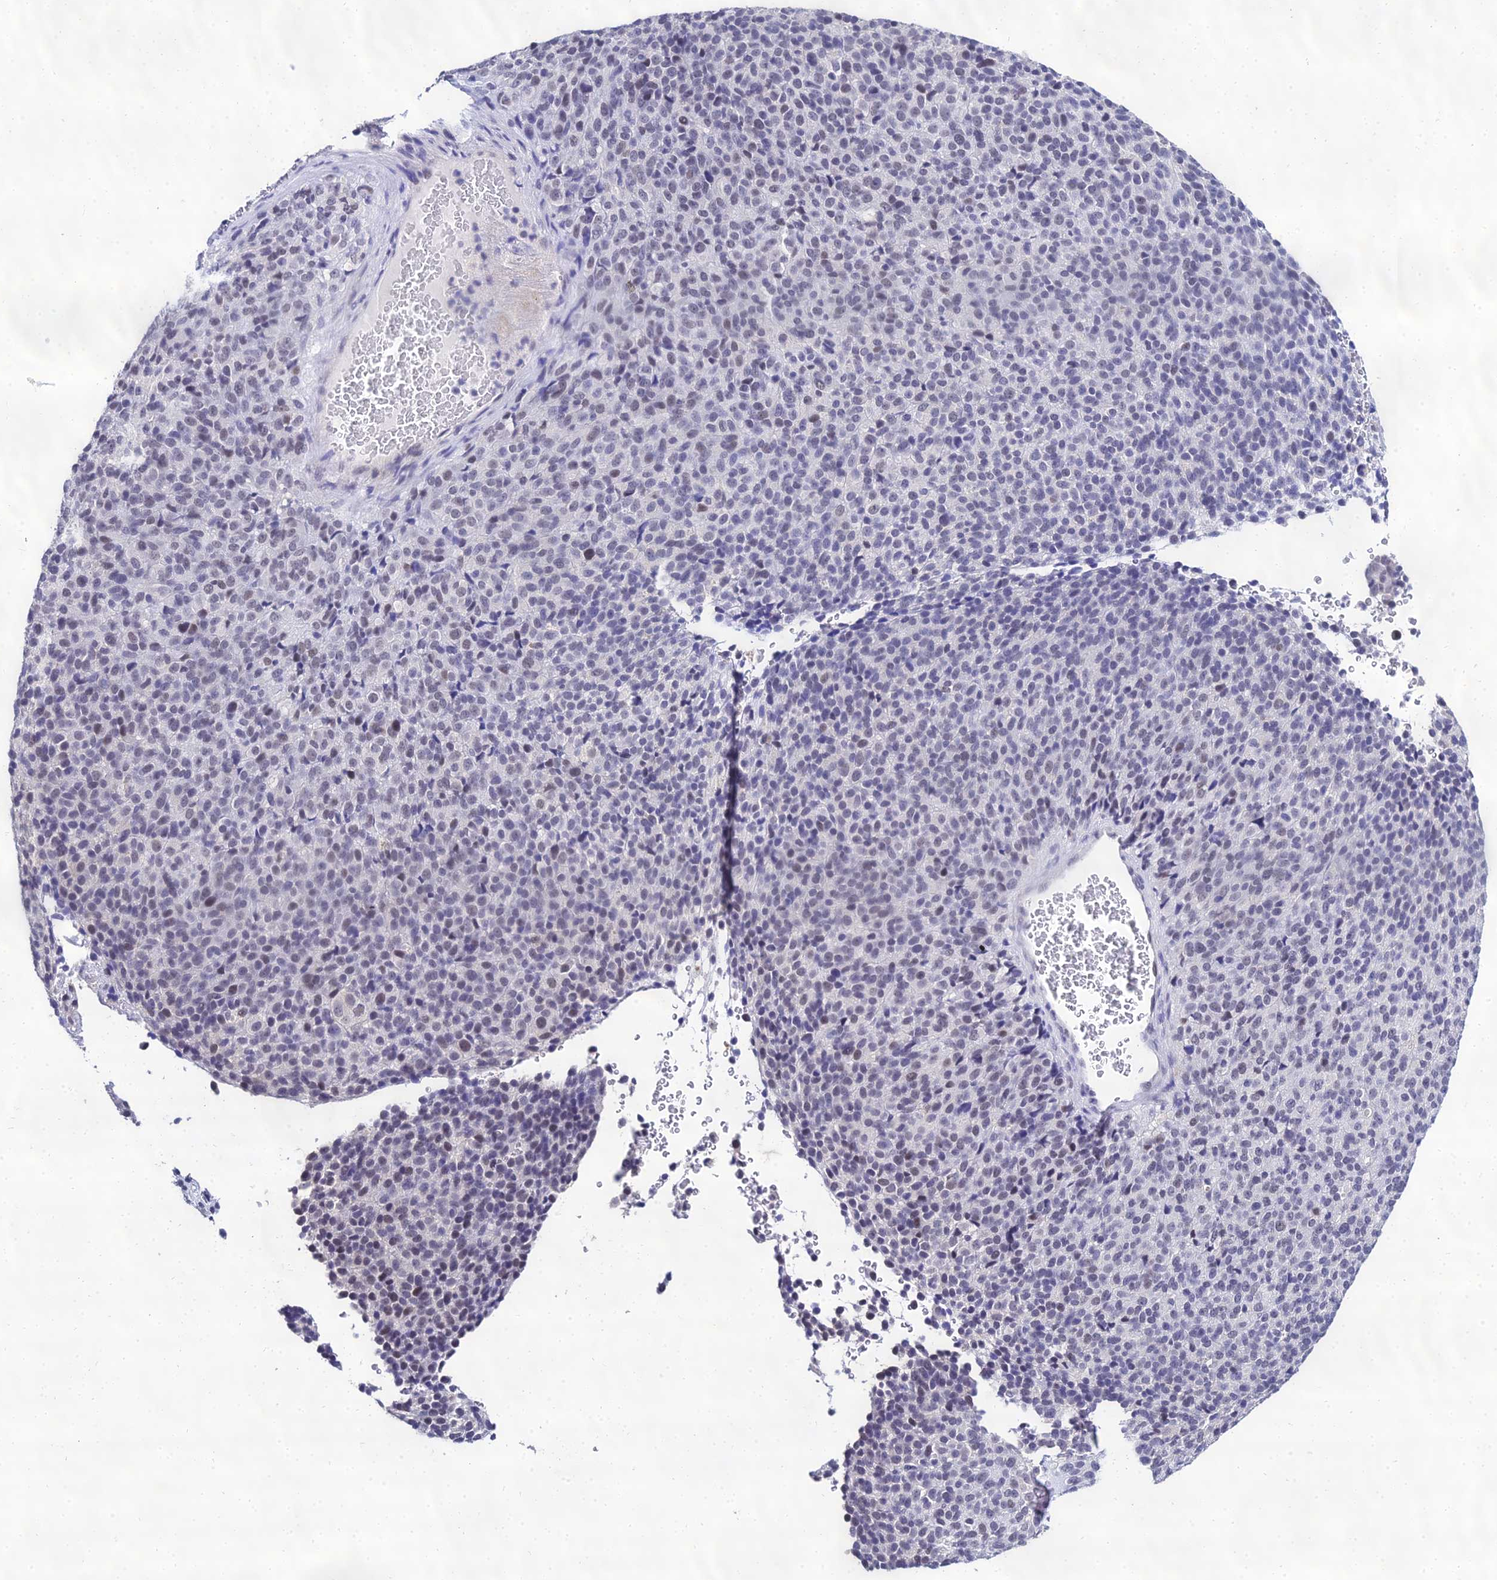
{"staining": {"intensity": "weak", "quantity": "<25%", "location": "nuclear"}, "tissue": "melanoma", "cell_type": "Tumor cells", "image_type": "cancer", "snomed": [{"axis": "morphology", "description": "Malignant melanoma, Metastatic site"}, {"axis": "topography", "description": "Brain"}], "caption": "Tumor cells are negative for brown protein staining in melanoma.", "gene": "PPP4R2", "patient": {"sex": "female", "age": 56}}